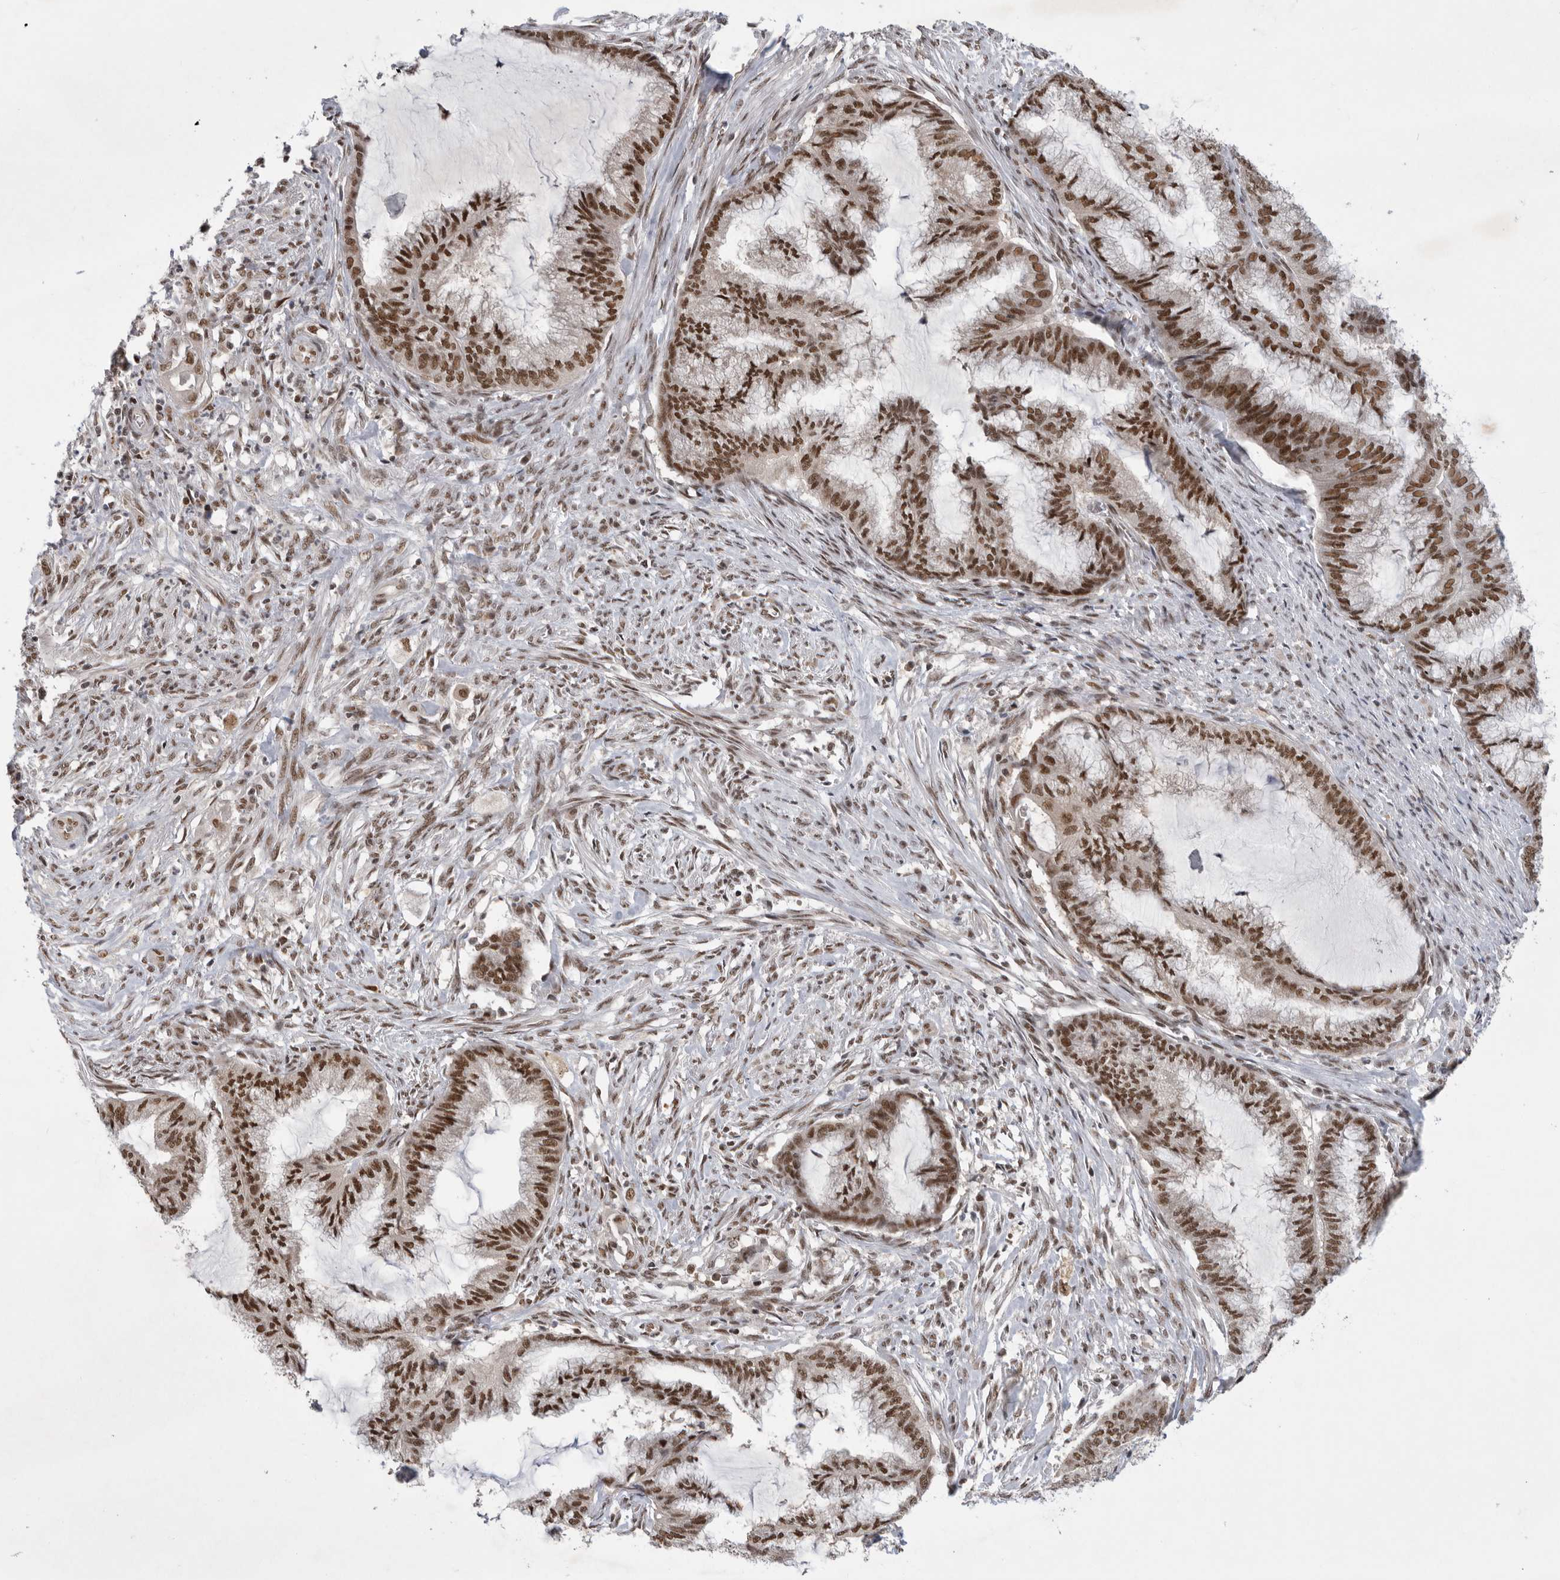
{"staining": {"intensity": "moderate", "quantity": ">75%", "location": "nuclear"}, "tissue": "endometrial cancer", "cell_type": "Tumor cells", "image_type": "cancer", "snomed": [{"axis": "morphology", "description": "Adenocarcinoma, NOS"}, {"axis": "topography", "description": "Endometrium"}], "caption": "The photomicrograph exhibits immunohistochemical staining of endometrial cancer (adenocarcinoma). There is moderate nuclear staining is present in about >75% of tumor cells.", "gene": "ZNF830", "patient": {"sex": "female", "age": 86}}